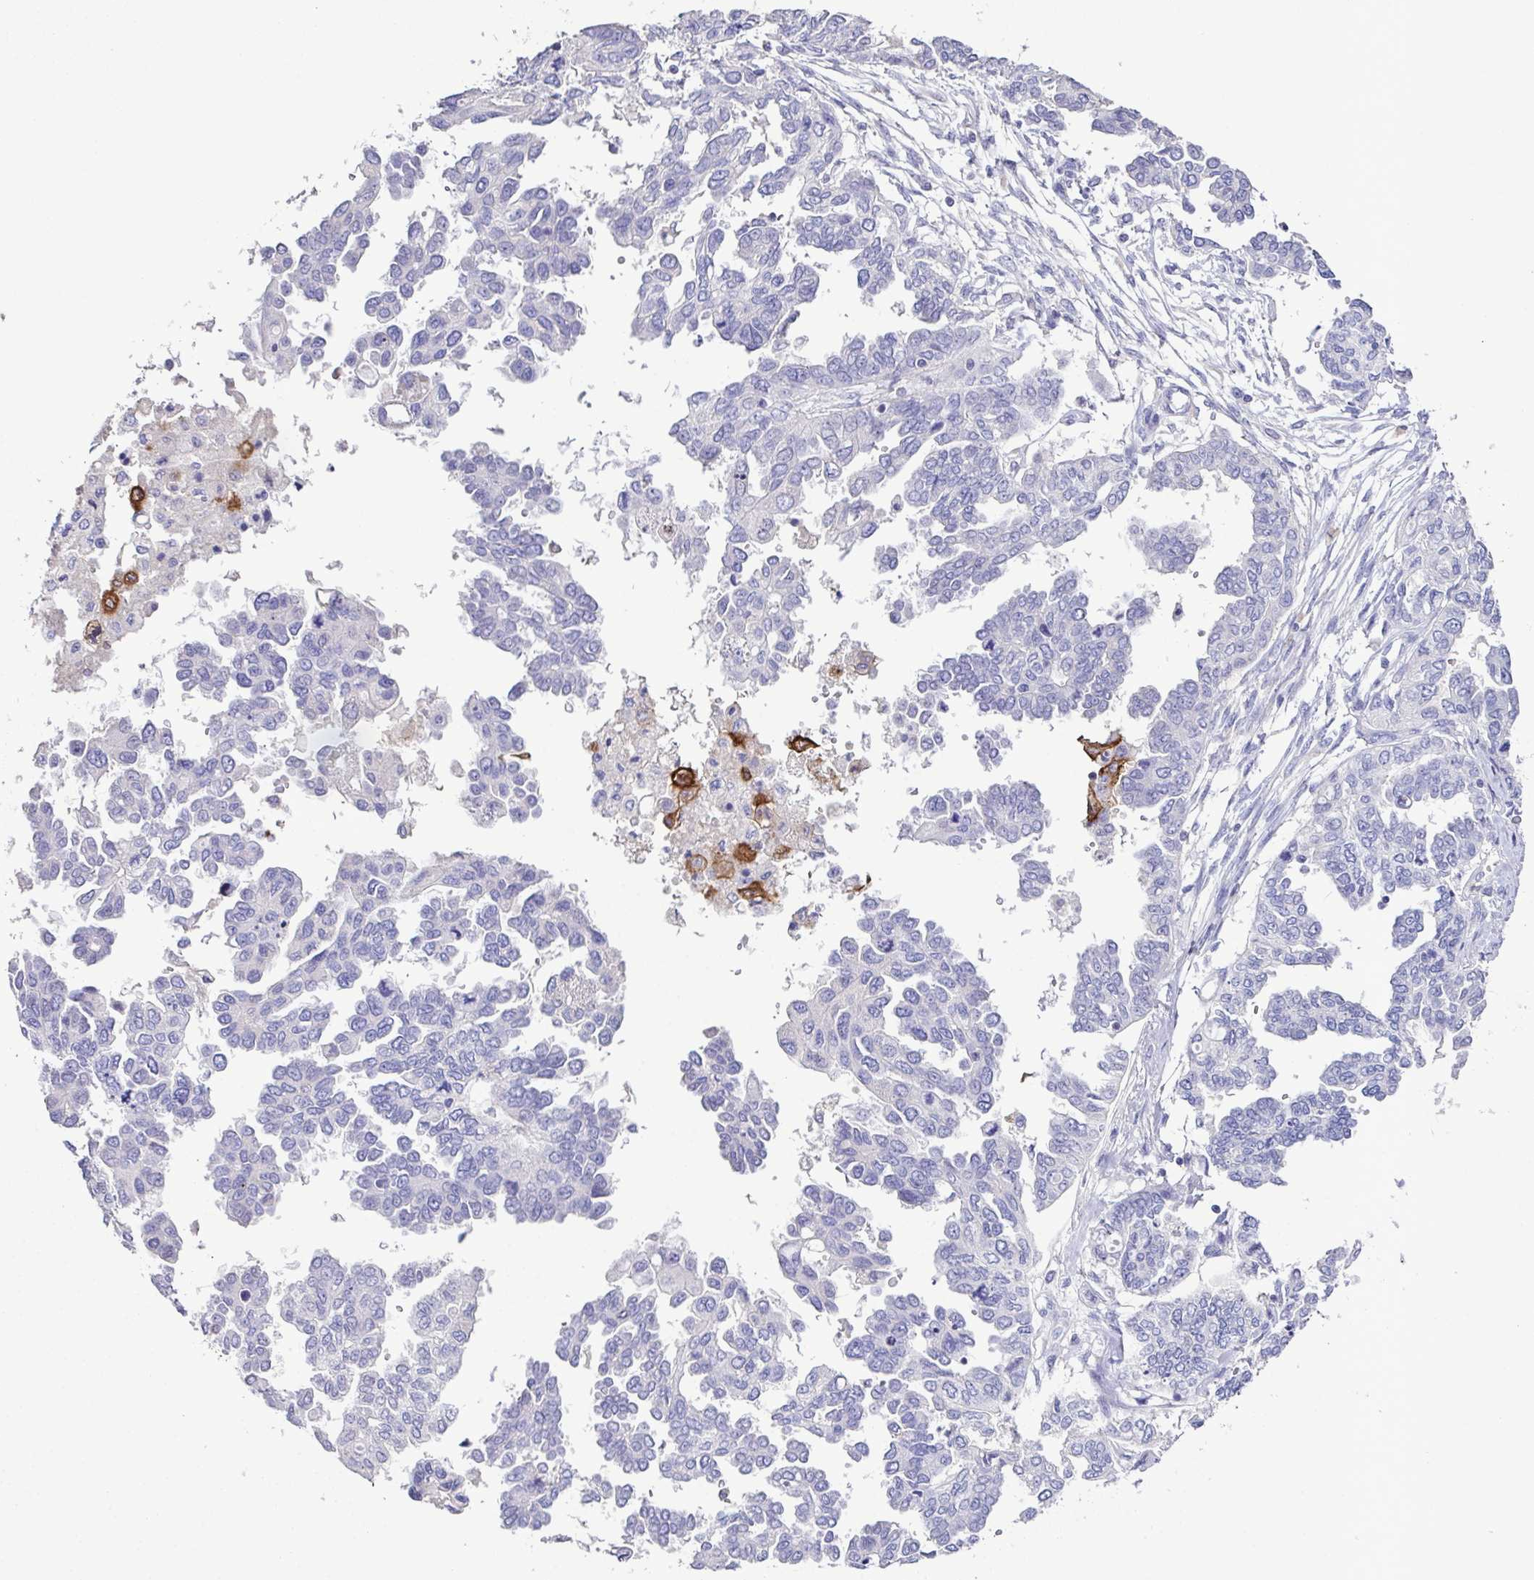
{"staining": {"intensity": "negative", "quantity": "none", "location": "none"}, "tissue": "ovarian cancer", "cell_type": "Tumor cells", "image_type": "cancer", "snomed": [{"axis": "morphology", "description": "Cystadenocarcinoma, serous, NOS"}, {"axis": "topography", "description": "Ovary"}], "caption": "Image shows no protein staining in tumor cells of ovarian cancer tissue.", "gene": "MARCO", "patient": {"sex": "female", "age": 53}}